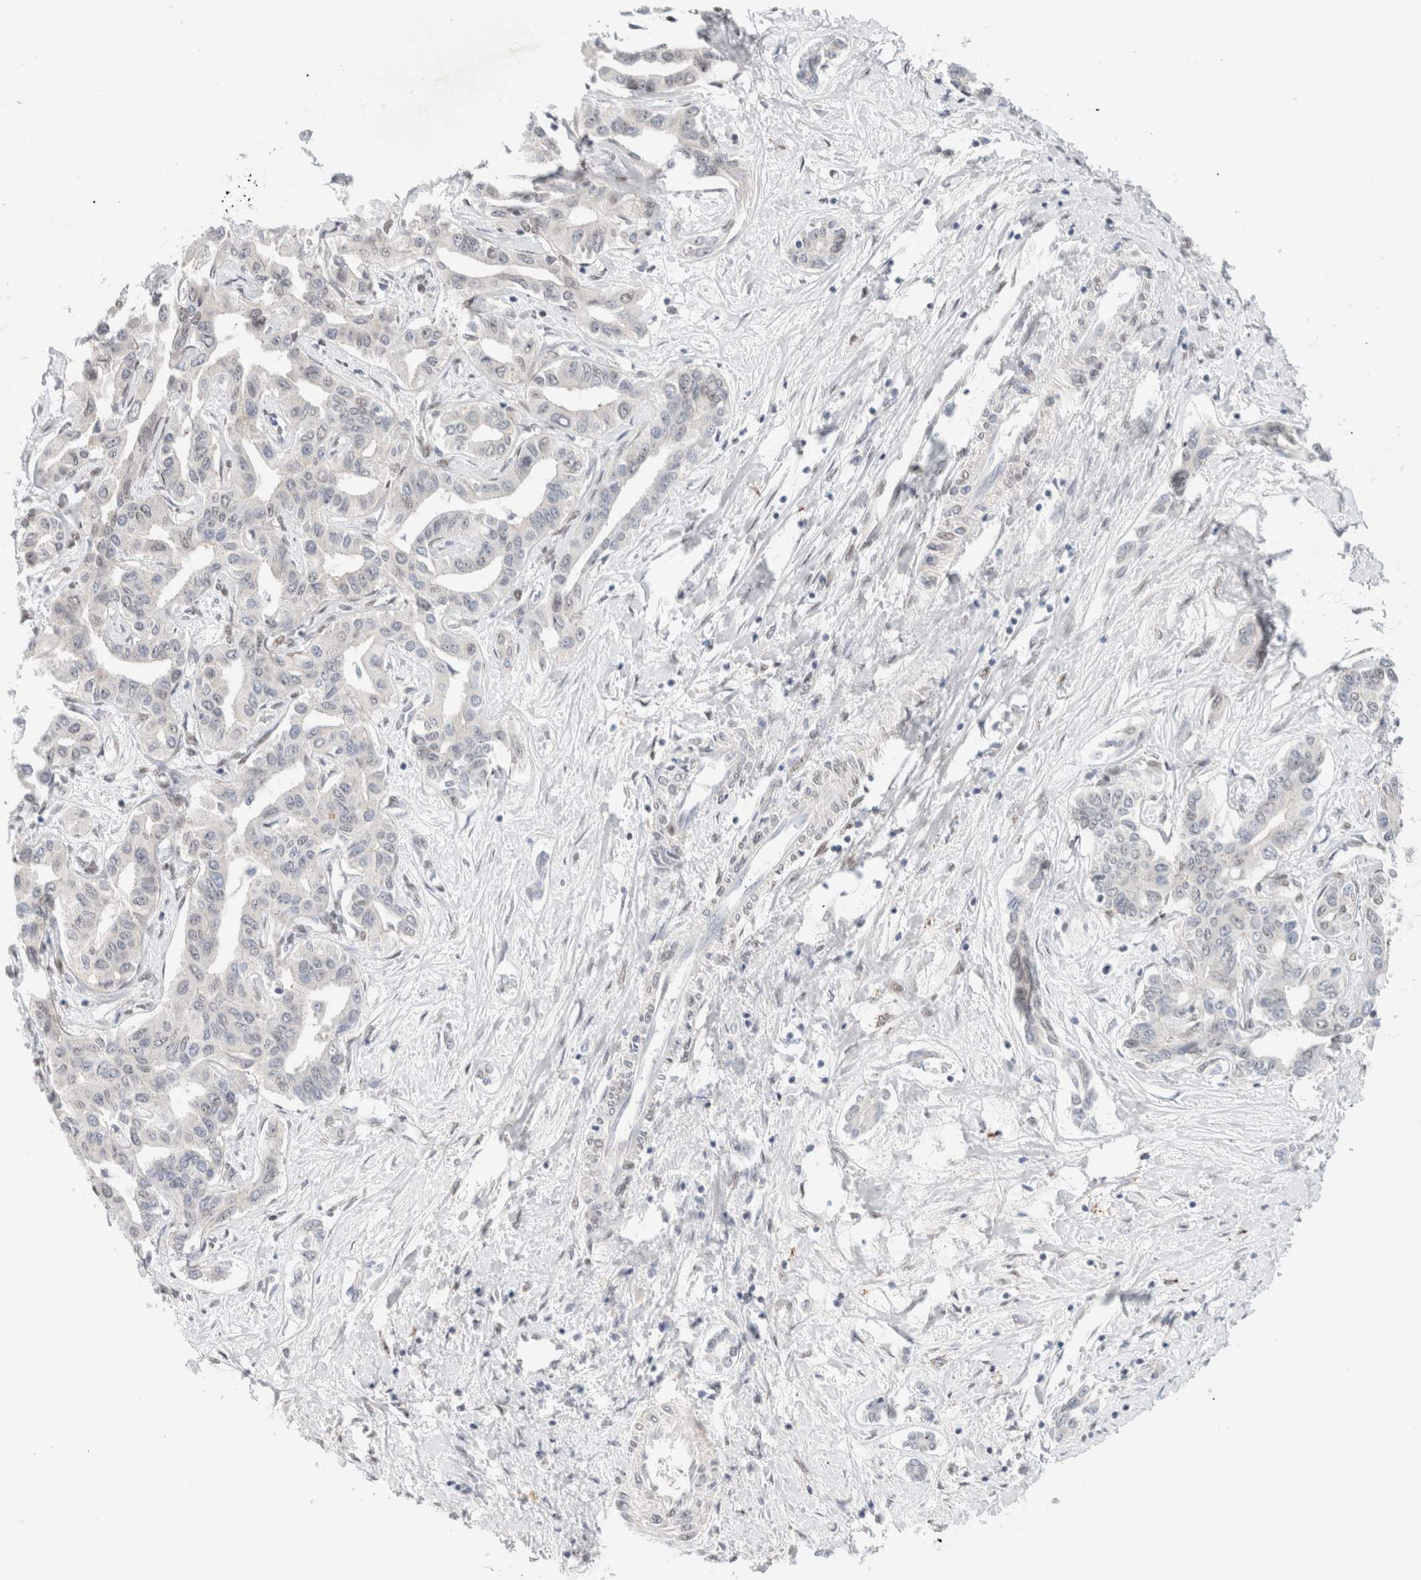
{"staining": {"intensity": "negative", "quantity": "none", "location": "none"}, "tissue": "liver cancer", "cell_type": "Tumor cells", "image_type": "cancer", "snomed": [{"axis": "morphology", "description": "Cholangiocarcinoma"}, {"axis": "topography", "description": "Liver"}], "caption": "DAB (3,3'-diaminobenzidine) immunohistochemical staining of human liver cholangiocarcinoma reveals no significant positivity in tumor cells.", "gene": "GATAD2A", "patient": {"sex": "male", "age": 59}}